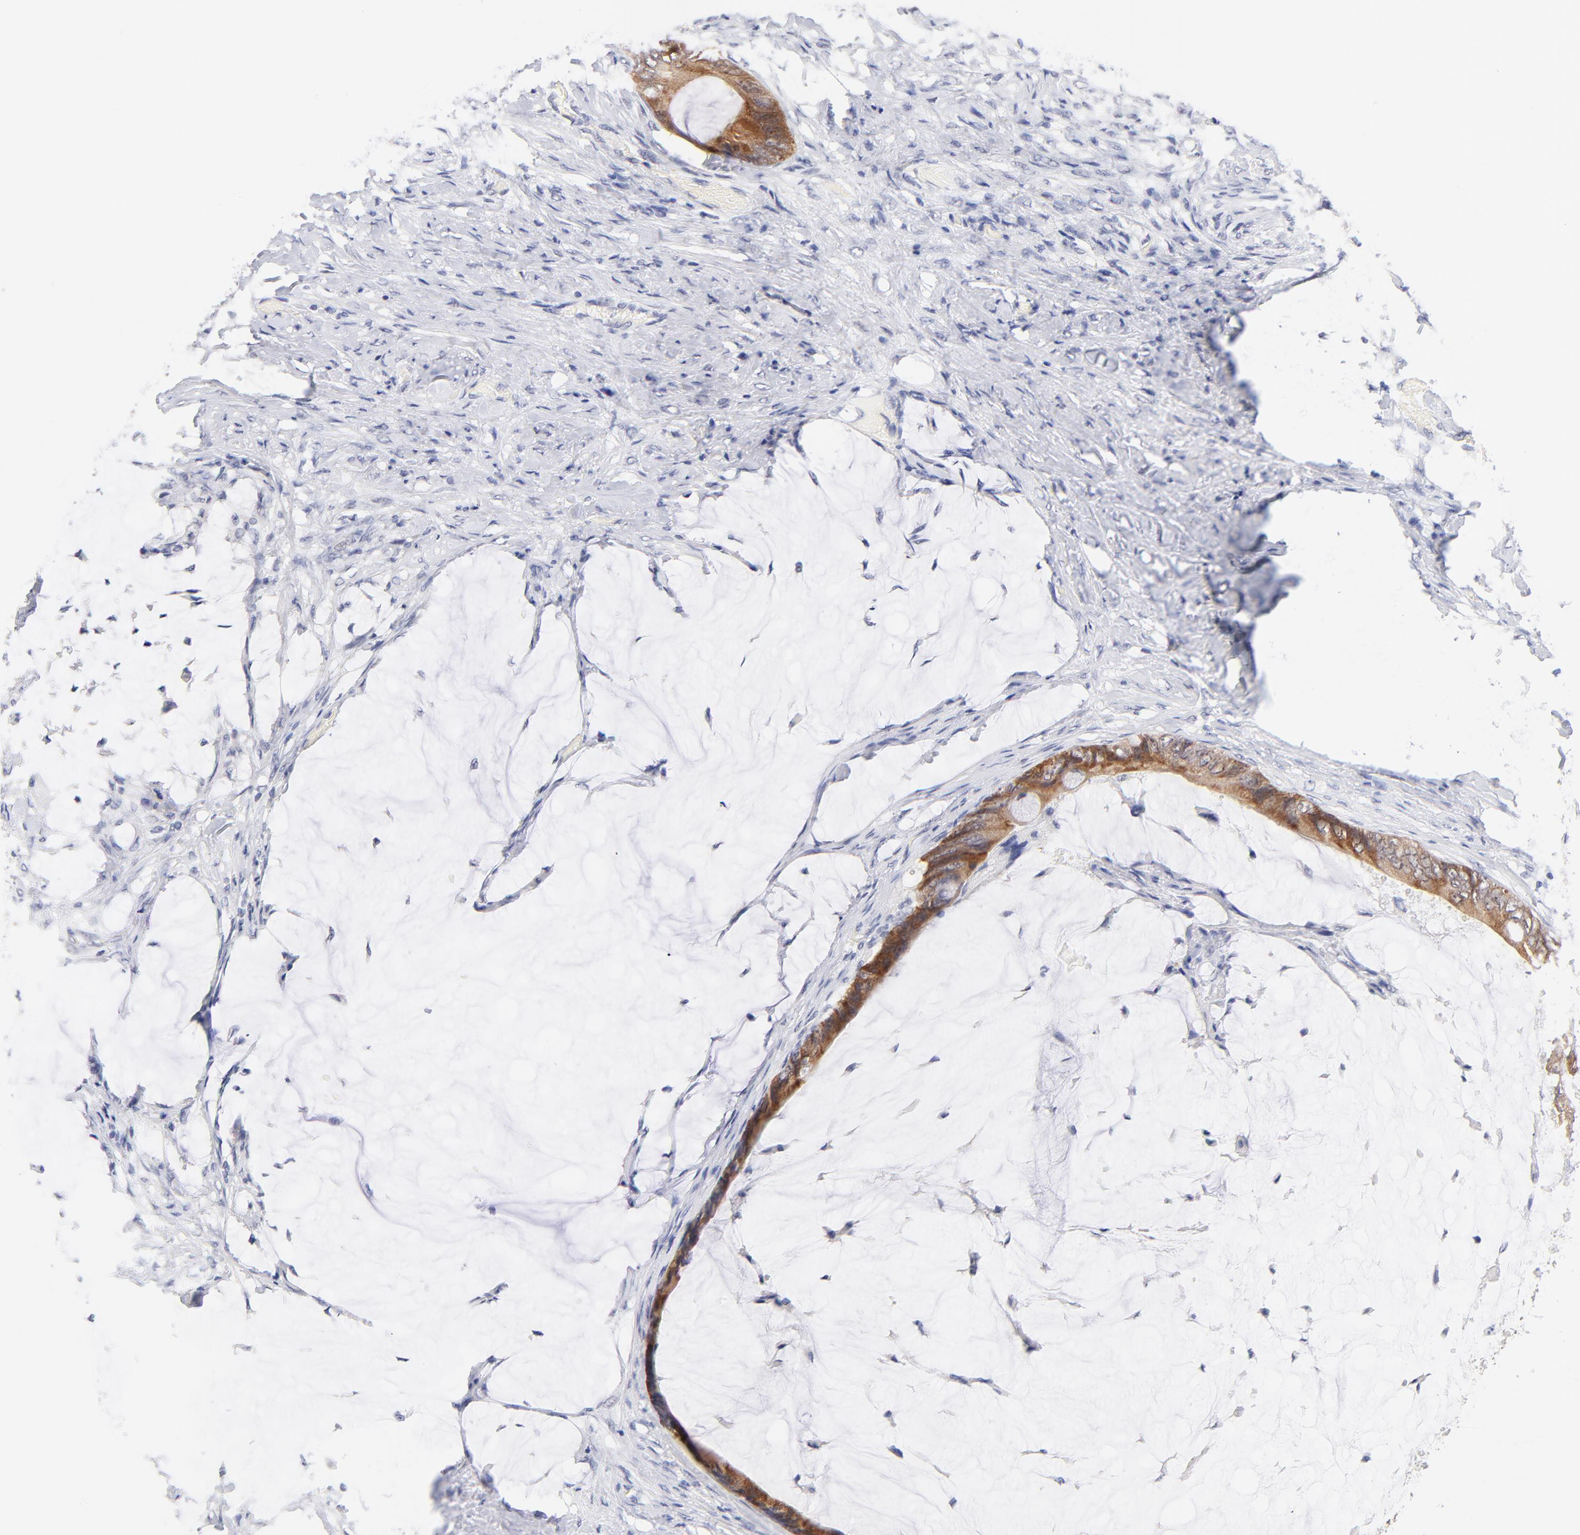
{"staining": {"intensity": "moderate", "quantity": ">75%", "location": "cytoplasmic/membranous"}, "tissue": "colorectal cancer", "cell_type": "Tumor cells", "image_type": "cancer", "snomed": [{"axis": "morphology", "description": "Normal tissue, NOS"}, {"axis": "morphology", "description": "Adenocarcinoma, NOS"}, {"axis": "topography", "description": "Rectum"}, {"axis": "topography", "description": "Peripheral nerve tissue"}], "caption": "Colorectal cancer (adenocarcinoma) stained with a brown dye displays moderate cytoplasmic/membranous positive staining in approximately >75% of tumor cells.", "gene": "ZNF74", "patient": {"sex": "female", "age": 77}}